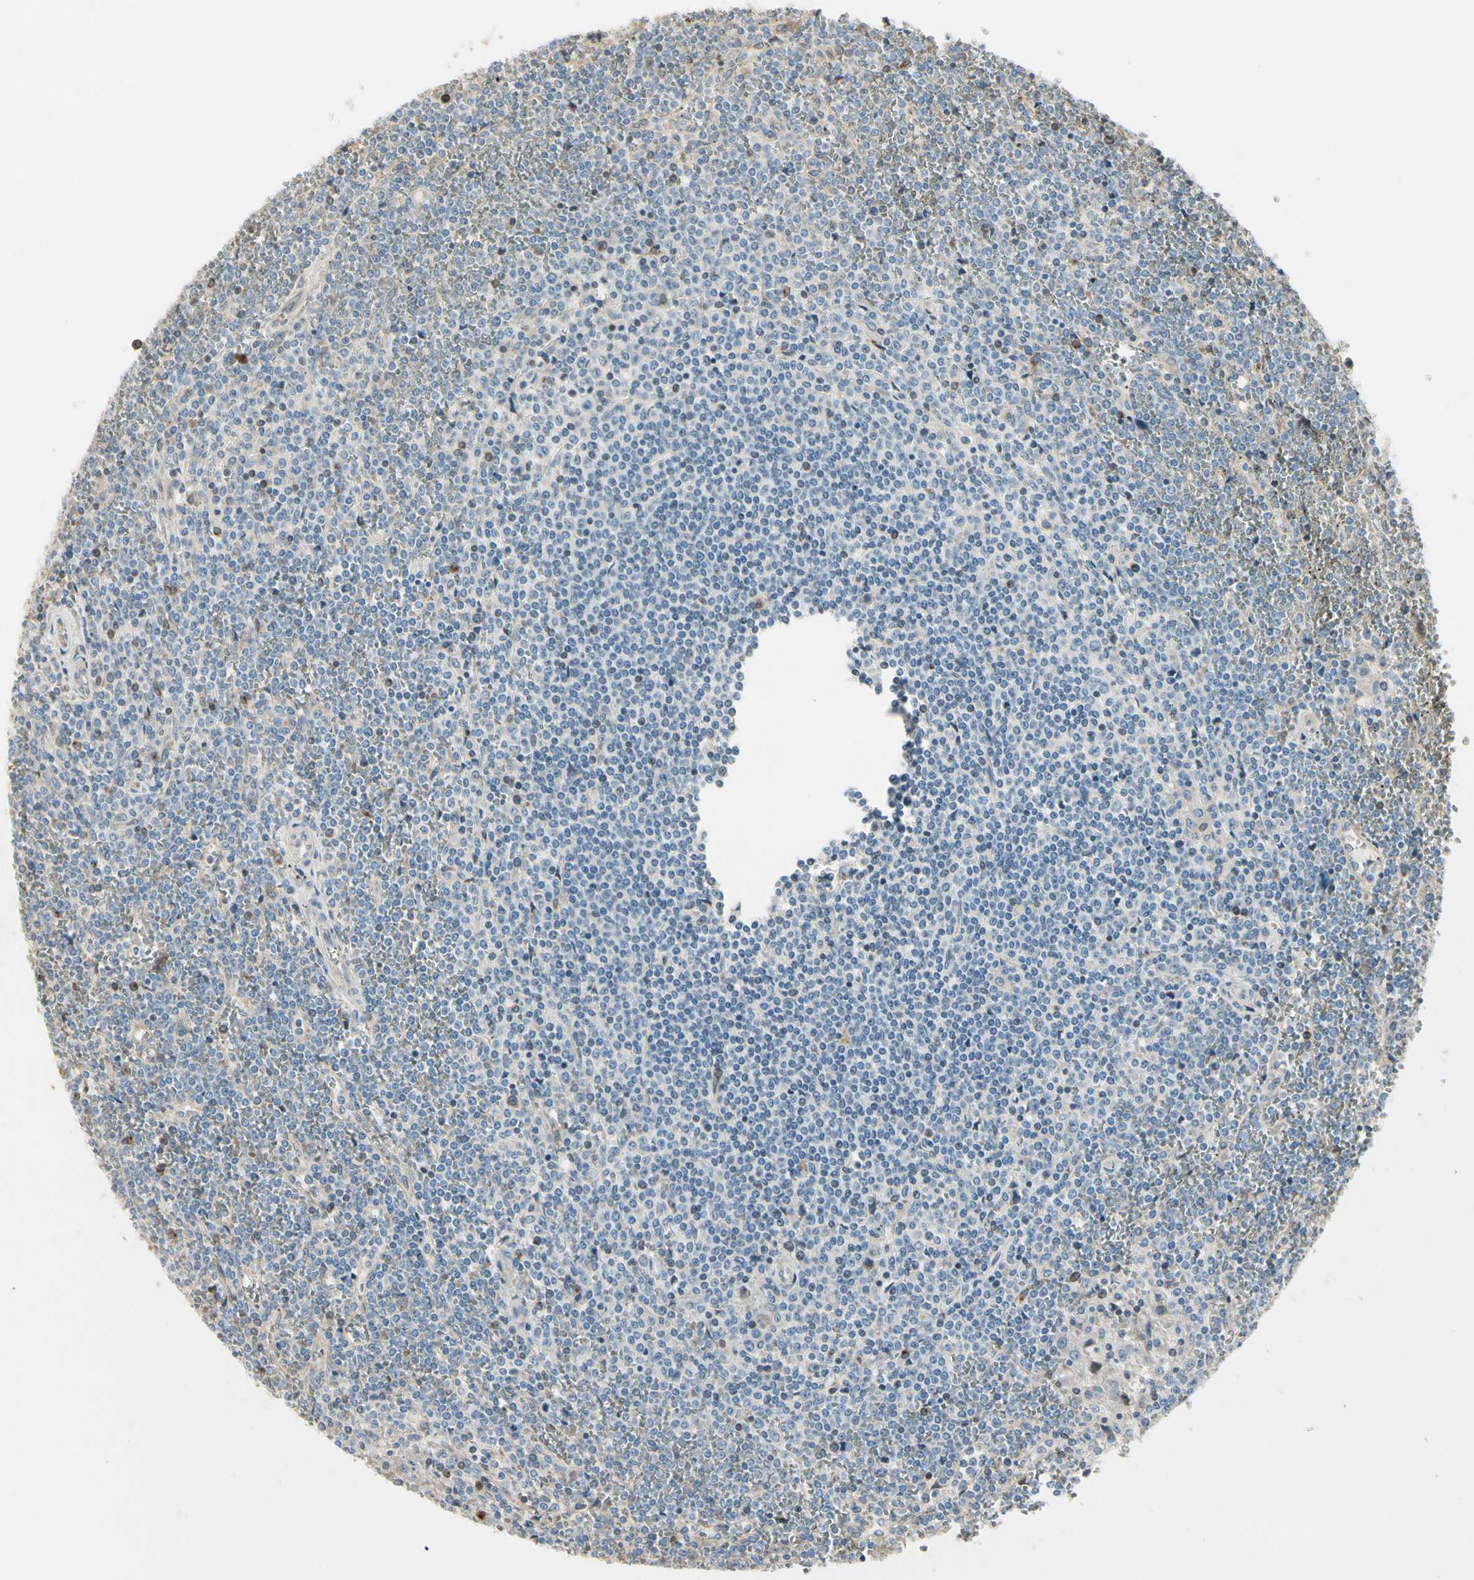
{"staining": {"intensity": "negative", "quantity": "none", "location": "none"}, "tissue": "lymphoma", "cell_type": "Tumor cells", "image_type": "cancer", "snomed": [{"axis": "morphology", "description": "Malignant lymphoma, non-Hodgkin's type, Low grade"}, {"axis": "topography", "description": "Spleen"}], "caption": "This micrograph is of low-grade malignant lymphoma, non-Hodgkin's type stained with immunohistochemistry to label a protein in brown with the nuclei are counter-stained blue. There is no staining in tumor cells.", "gene": "NUCB2", "patient": {"sex": "female", "age": 19}}